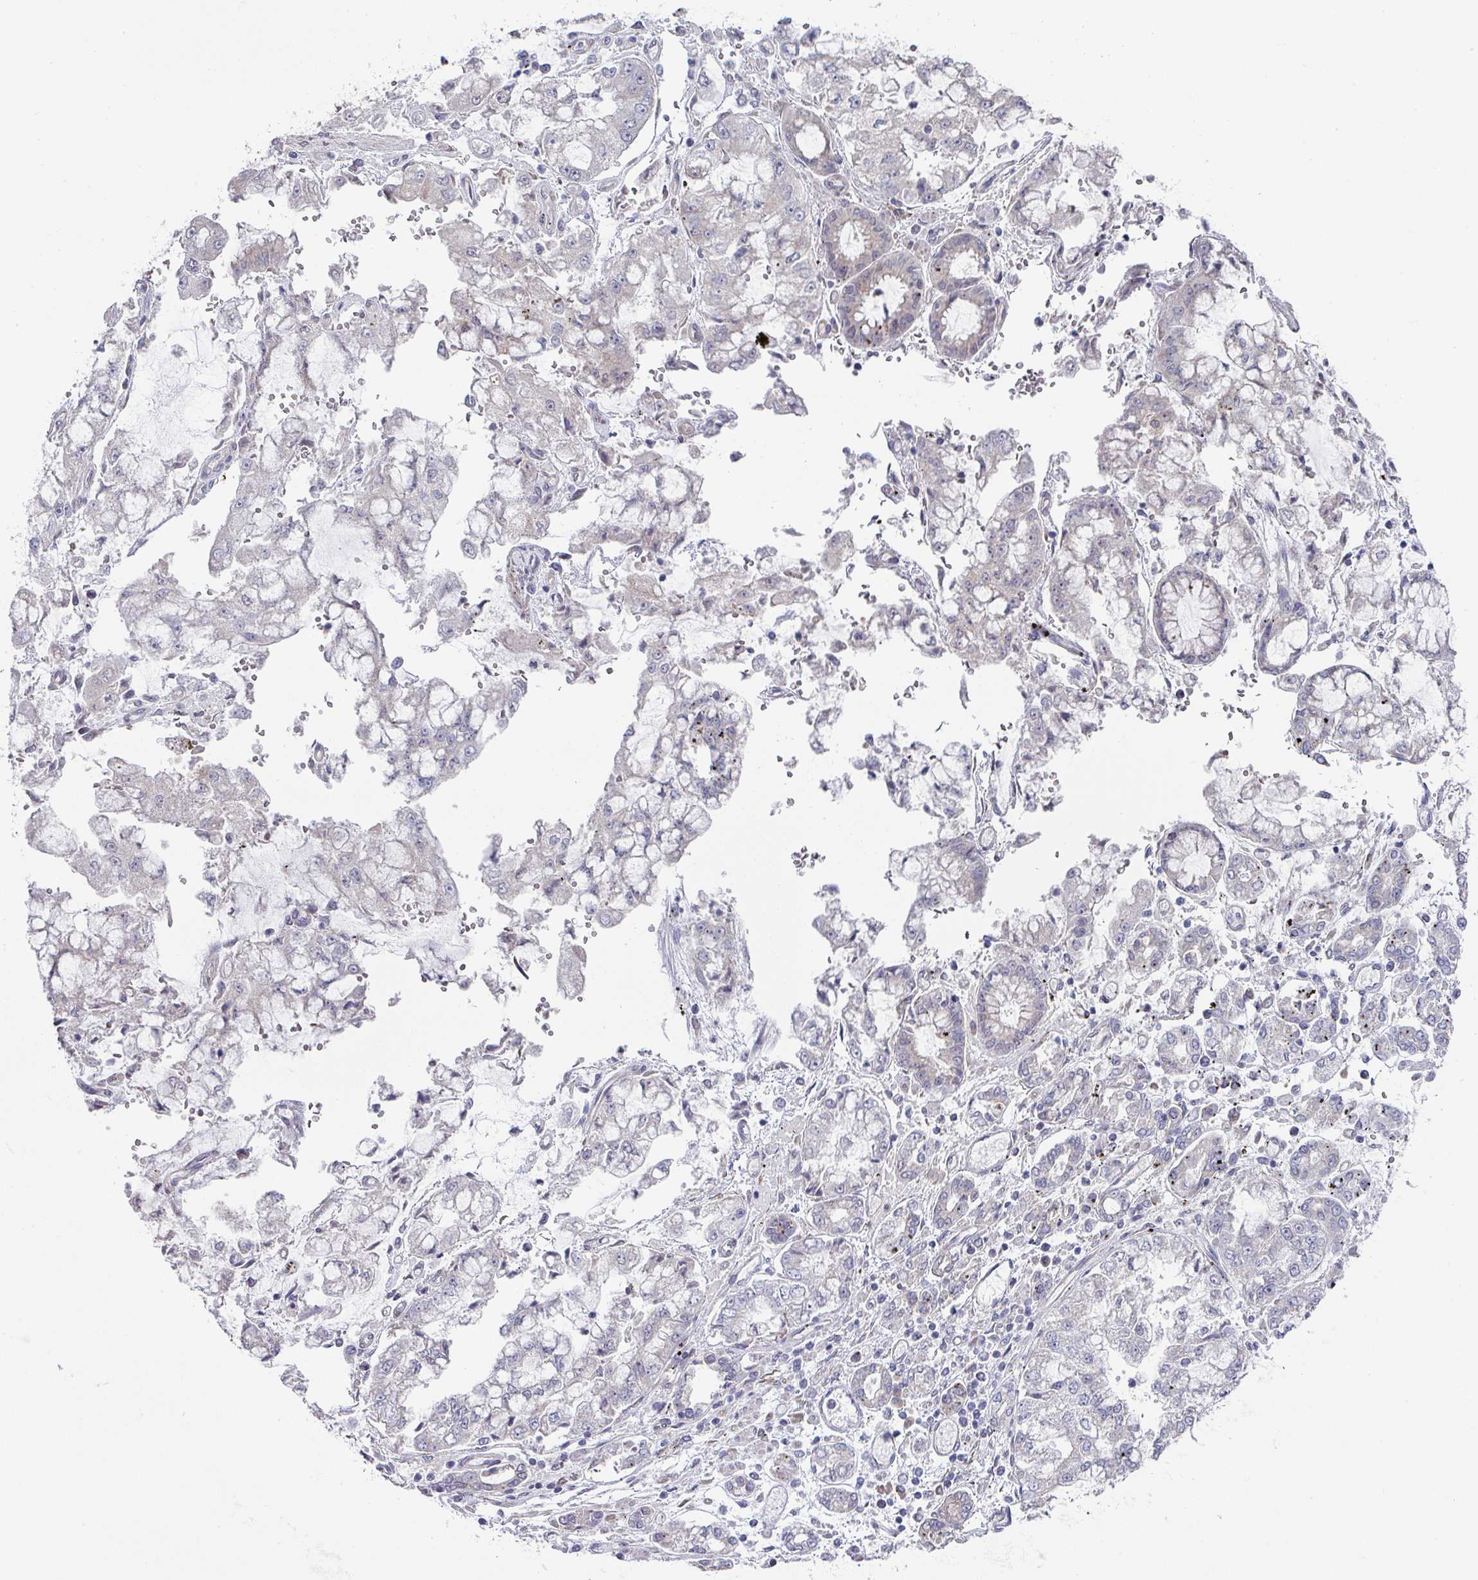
{"staining": {"intensity": "negative", "quantity": "none", "location": "none"}, "tissue": "stomach cancer", "cell_type": "Tumor cells", "image_type": "cancer", "snomed": [{"axis": "morphology", "description": "Adenocarcinoma, NOS"}, {"axis": "topography", "description": "Stomach"}], "caption": "Tumor cells show no significant positivity in adenocarcinoma (stomach). The staining is performed using DAB brown chromogen with nuclei counter-stained in using hematoxylin.", "gene": "TMED5", "patient": {"sex": "male", "age": 76}}